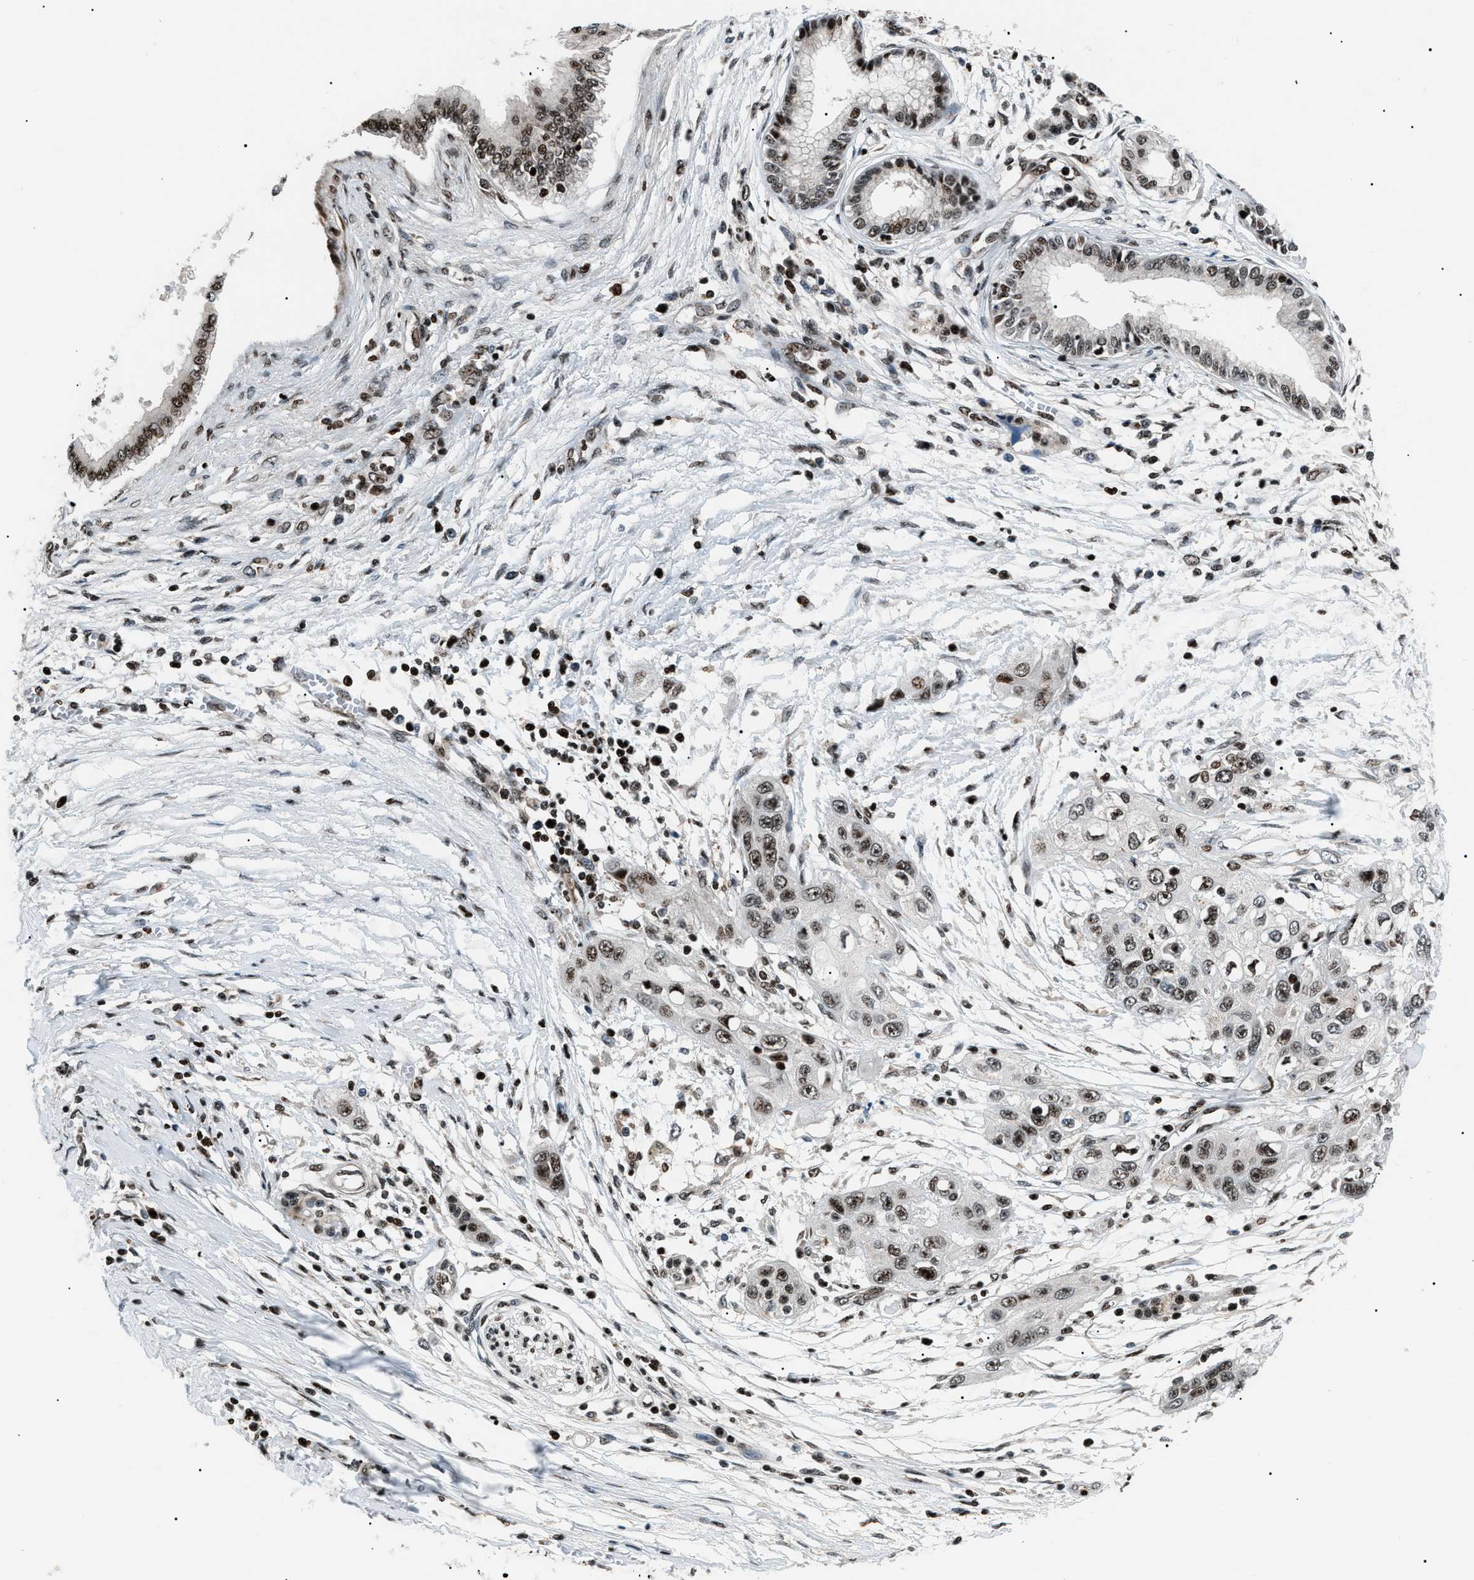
{"staining": {"intensity": "moderate", "quantity": "25%-75%", "location": "nuclear"}, "tissue": "pancreatic cancer", "cell_type": "Tumor cells", "image_type": "cancer", "snomed": [{"axis": "morphology", "description": "Adenocarcinoma, NOS"}, {"axis": "topography", "description": "Pancreas"}], "caption": "Immunohistochemical staining of human pancreatic cancer exhibits moderate nuclear protein expression in about 25%-75% of tumor cells.", "gene": "PRKX", "patient": {"sex": "female", "age": 70}}